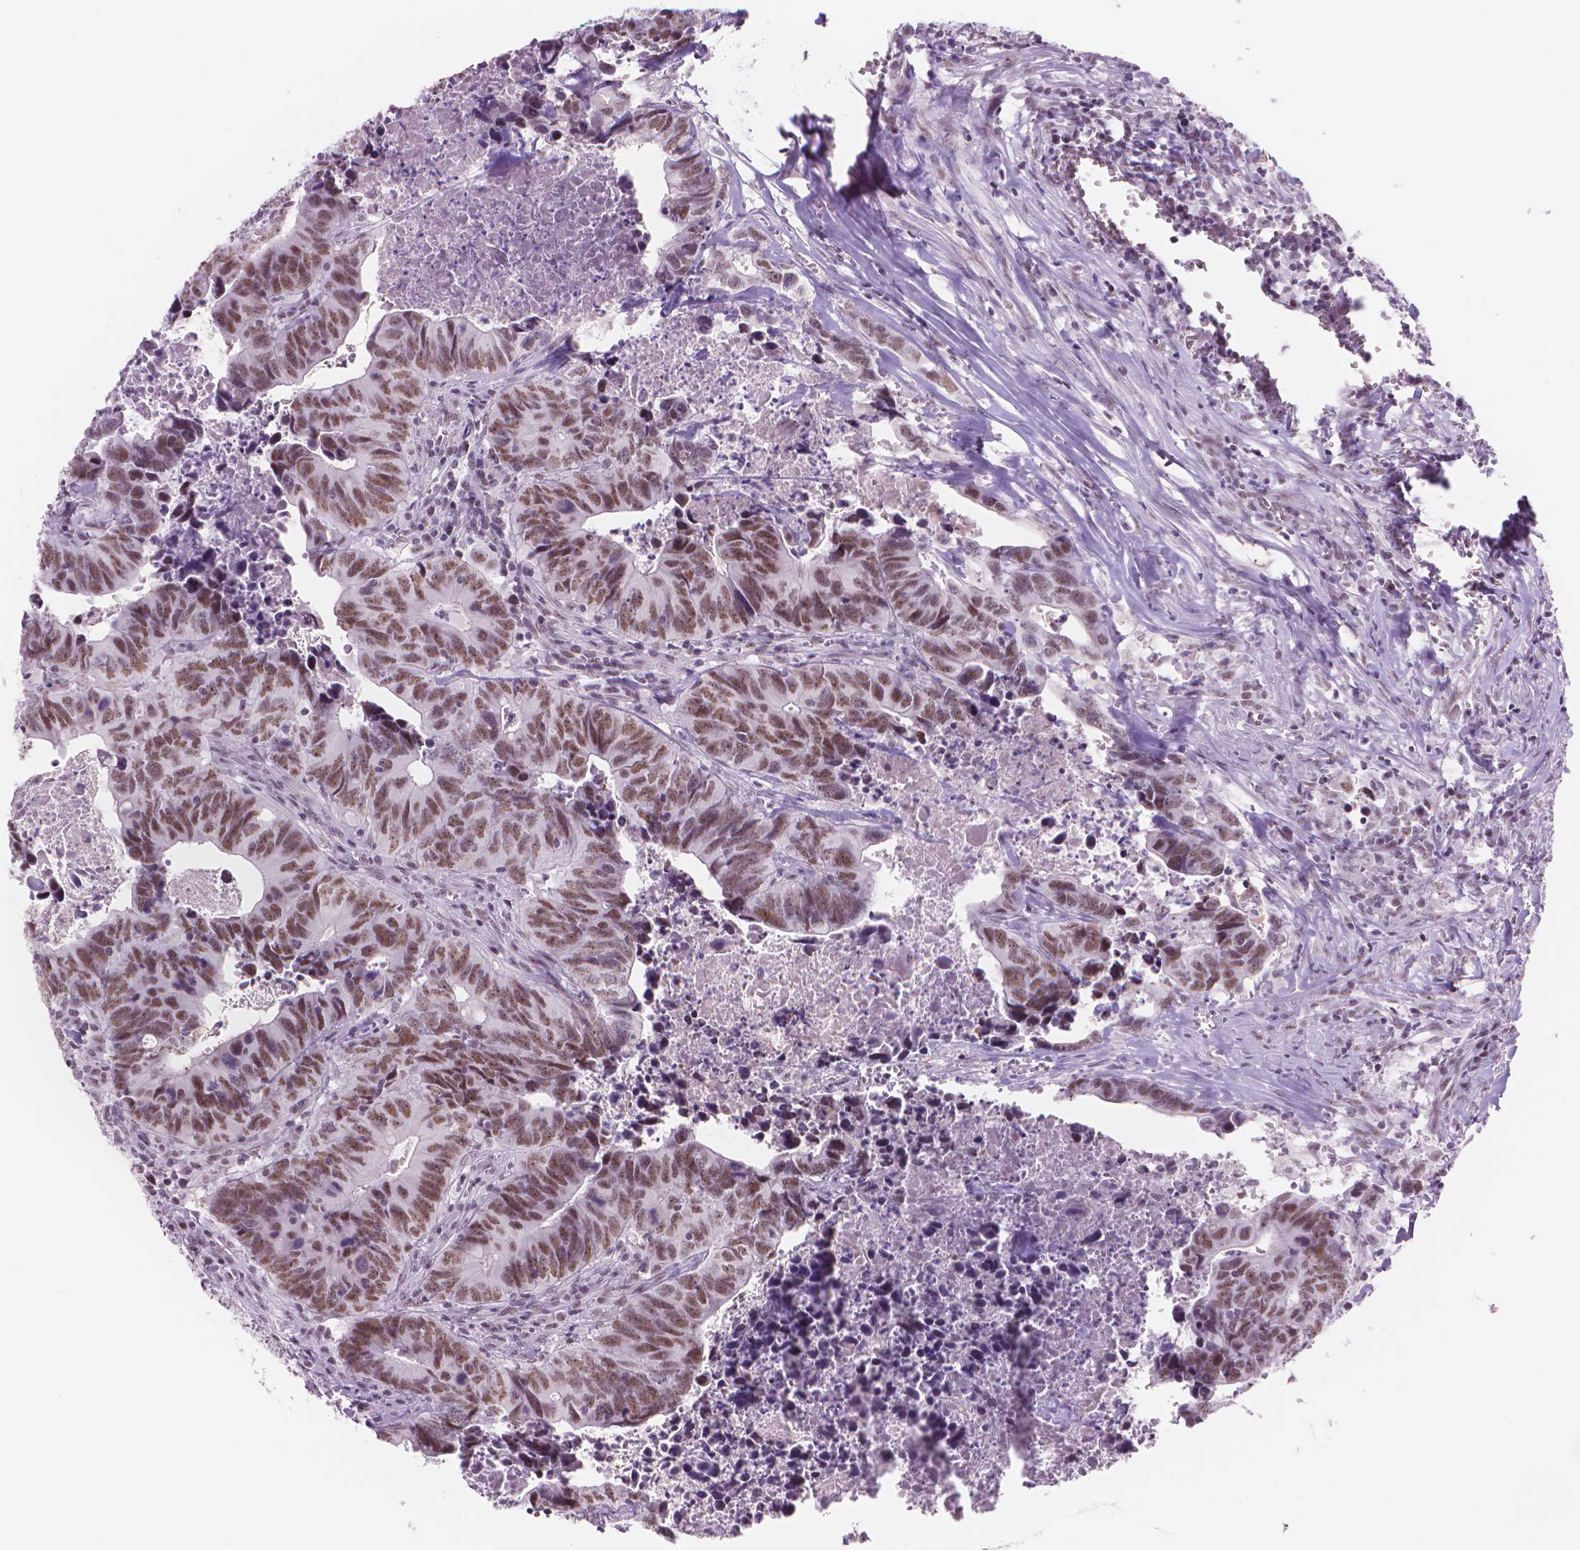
{"staining": {"intensity": "moderate", "quantity": ">75%", "location": "nuclear"}, "tissue": "colorectal cancer", "cell_type": "Tumor cells", "image_type": "cancer", "snomed": [{"axis": "morphology", "description": "Adenocarcinoma, NOS"}, {"axis": "topography", "description": "Colon"}], "caption": "Colorectal cancer (adenocarcinoma) tissue exhibits moderate nuclear positivity in approximately >75% of tumor cells, visualized by immunohistochemistry. (IHC, brightfield microscopy, high magnification).", "gene": "POLR3D", "patient": {"sex": "female", "age": 82}}